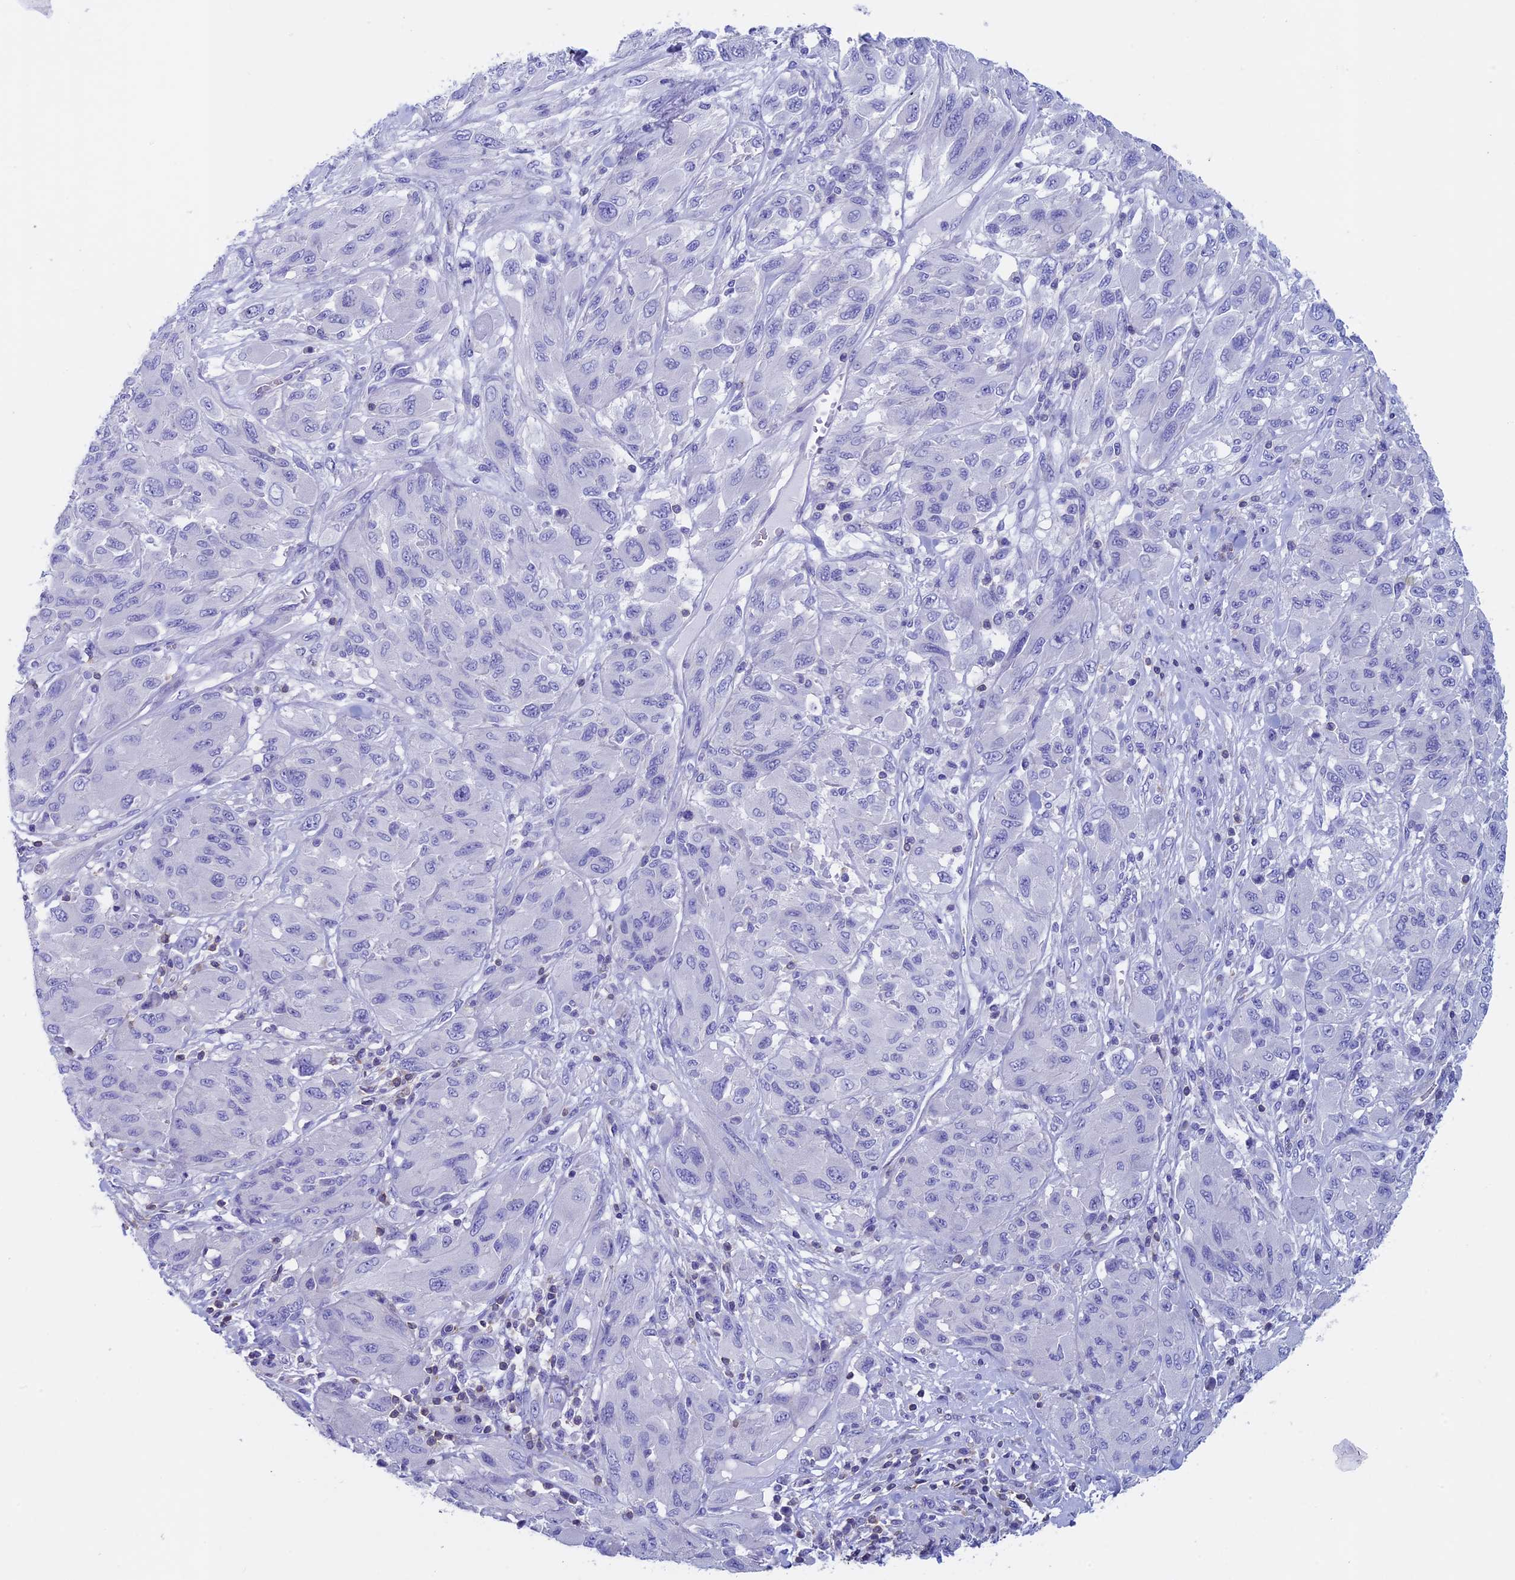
{"staining": {"intensity": "negative", "quantity": "none", "location": "none"}, "tissue": "melanoma", "cell_type": "Tumor cells", "image_type": "cancer", "snomed": [{"axis": "morphology", "description": "Malignant melanoma, NOS"}, {"axis": "topography", "description": "Skin"}], "caption": "The photomicrograph demonstrates no significant positivity in tumor cells of melanoma.", "gene": "SEPTIN1", "patient": {"sex": "female", "age": 91}}